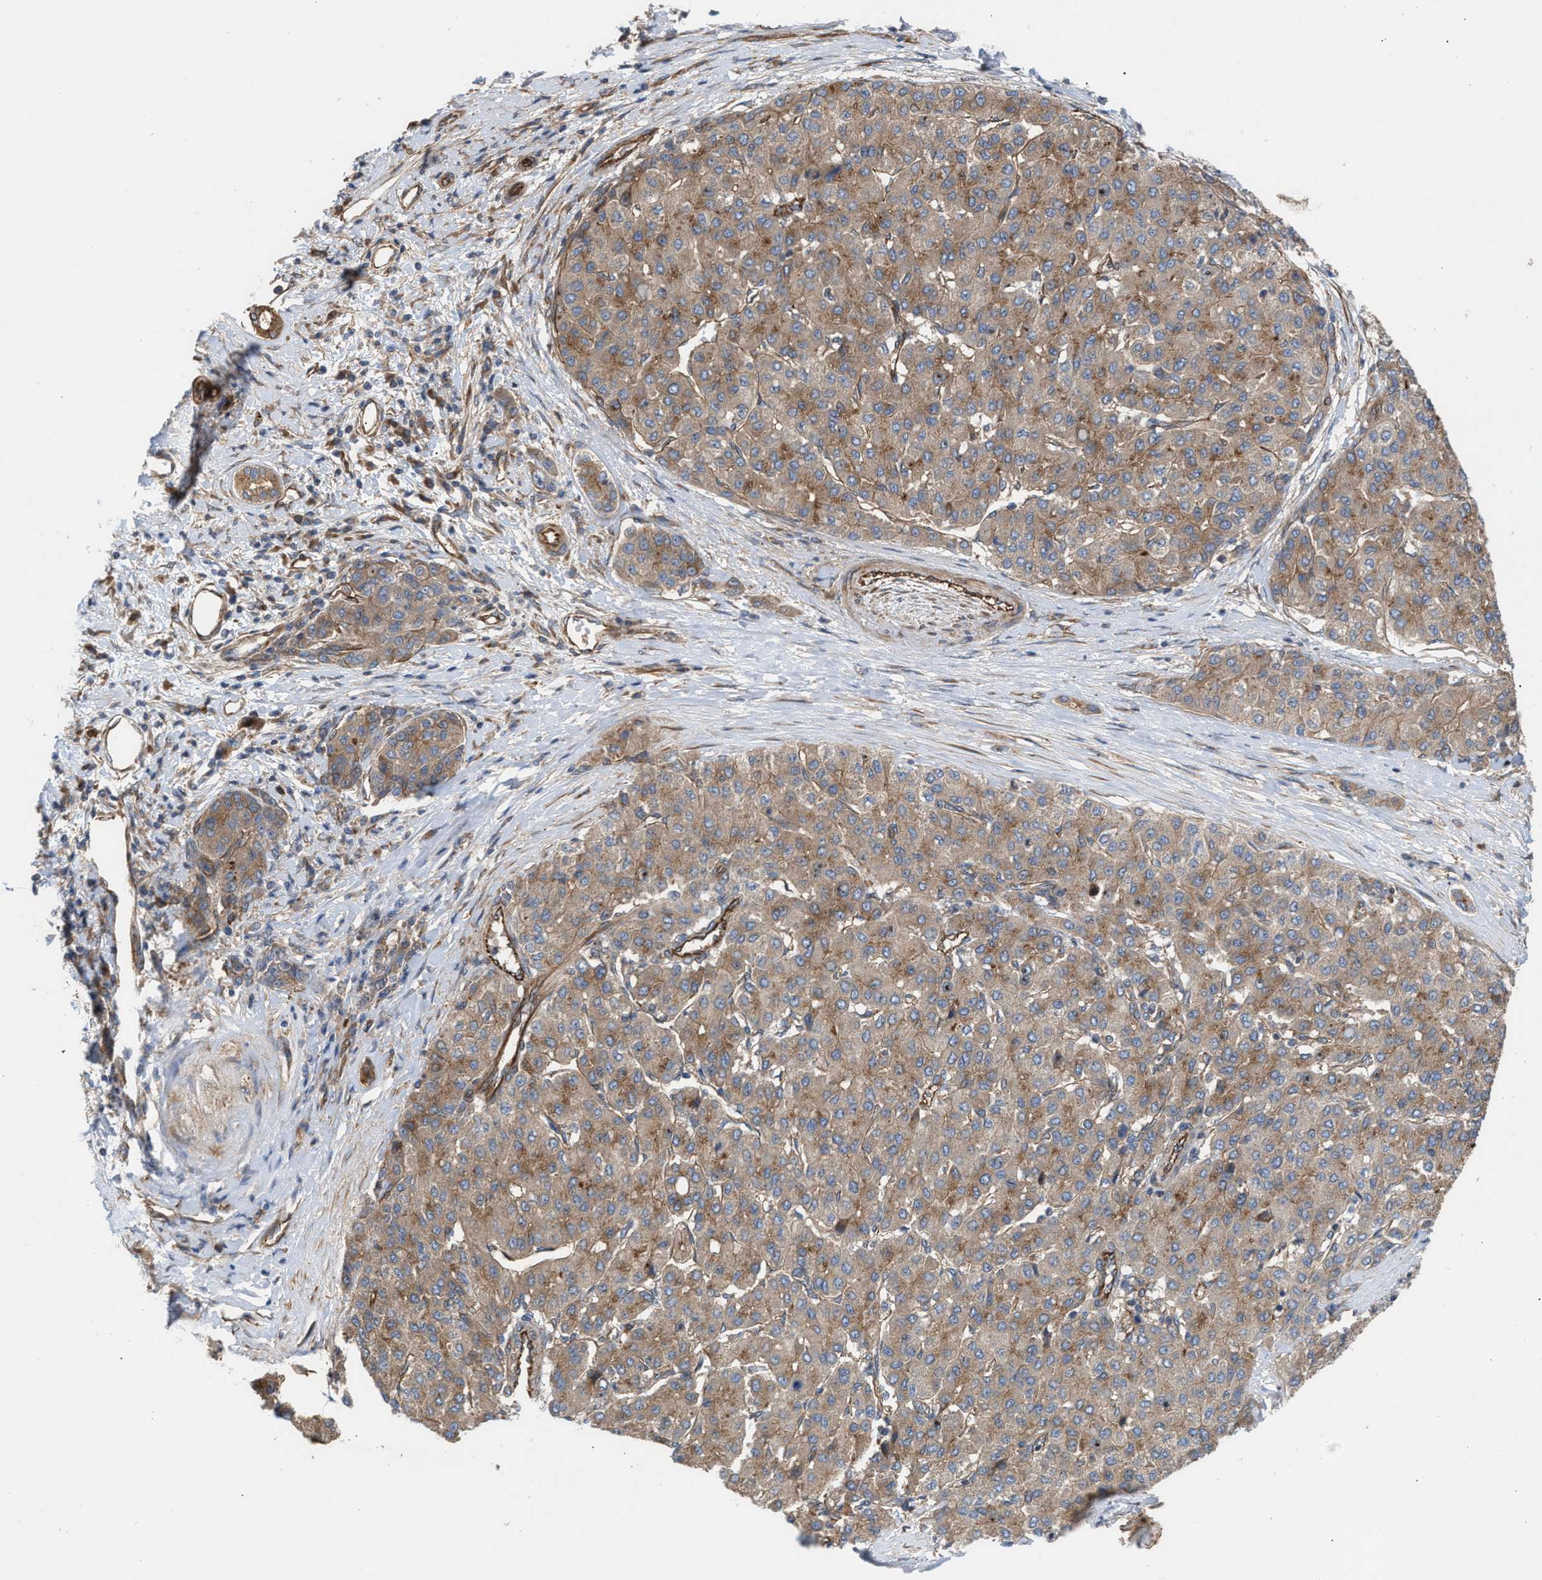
{"staining": {"intensity": "weak", "quantity": ">75%", "location": "cytoplasmic/membranous"}, "tissue": "liver cancer", "cell_type": "Tumor cells", "image_type": "cancer", "snomed": [{"axis": "morphology", "description": "Carcinoma, Hepatocellular, NOS"}, {"axis": "topography", "description": "Liver"}], "caption": "DAB immunohistochemical staining of human liver cancer (hepatocellular carcinoma) shows weak cytoplasmic/membranous protein positivity in approximately >75% of tumor cells. (DAB = brown stain, brightfield microscopy at high magnification).", "gene": "EPS15L1", "patient": {"sex": "male", "age": 65}}